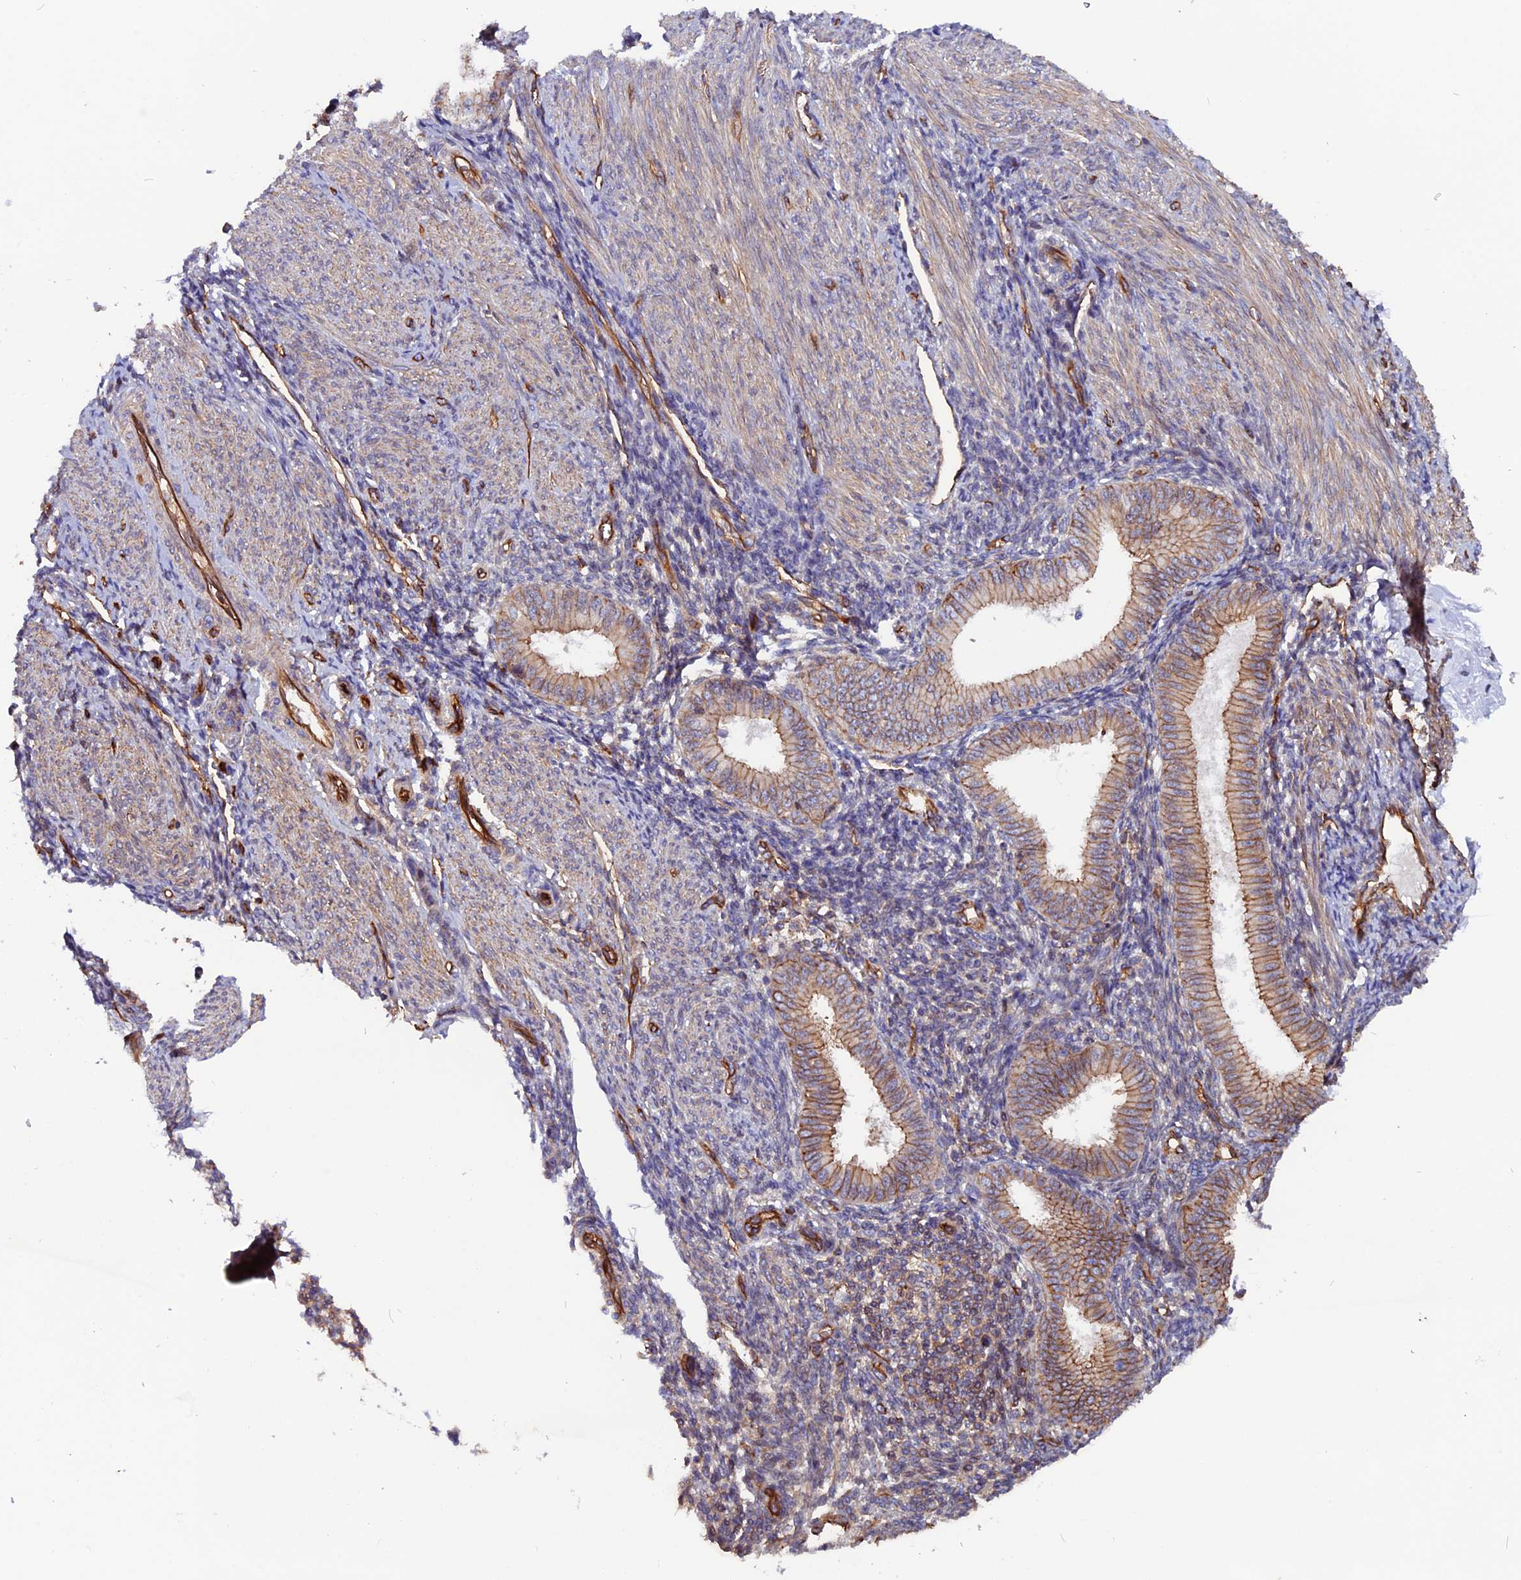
{"staining": {"intensity": "weak", "quantity": "<25%", "location": "cytoplasmic/membranous"}, "tissue": "endometrium", "cell_type": "Cells in endometrial stroma", "image_type": "normal", "snomed": [{"axis": "morphology", "description": "Normal tissue, NOS"}, {"axis": "topography", "description": "Uterus"}, {"axis": "topography", "description": "Endometrium"}], "caption": "Endometrium was stained to show a protein in brown. There is no significant staining in cells in endometrial stroma. (Brightfield microscopy of DAB immunohistochemistry at high magnification).", "gene": "ZNF749", "patient": {"sex": "female", "age": 48}}